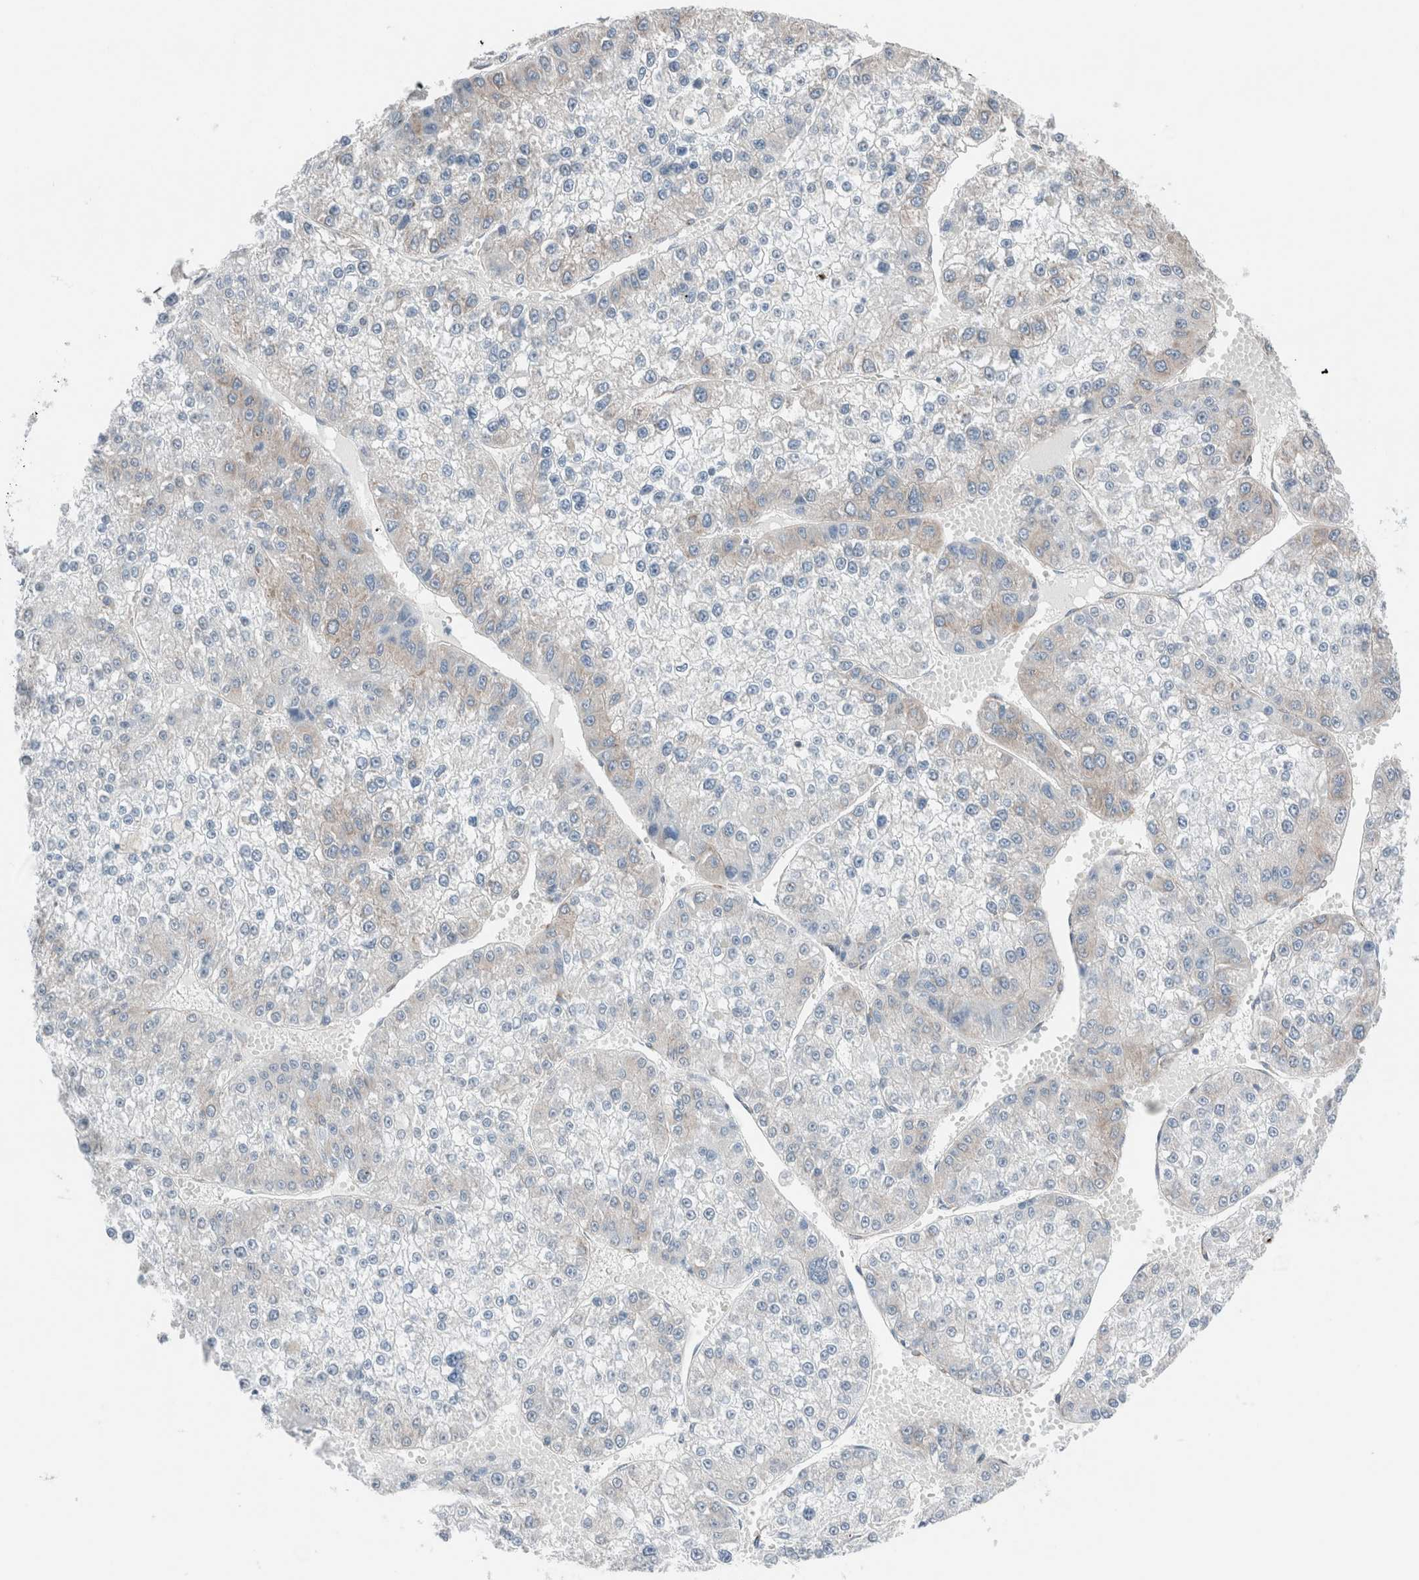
{"staining": {"intensity": "weak", "quantity": "<25%", "location": "cytoplasmic/membranous"}, "tissue": "liver cancer", "cell_type": "Tumor cells", "image_type": "cancer", "snomed": [{"axis": "morphology", "description": "Carcinoma, Hepatocellular, NOS"}, {"axis": "topography", "description": "Liver"}], "caption": "IHC of human liver cancer (hepatocellular carcinoma) exhibits no expression in tumor cells.", "gene": "CASC3", "patient": {"sex": "female", "age": 73}}